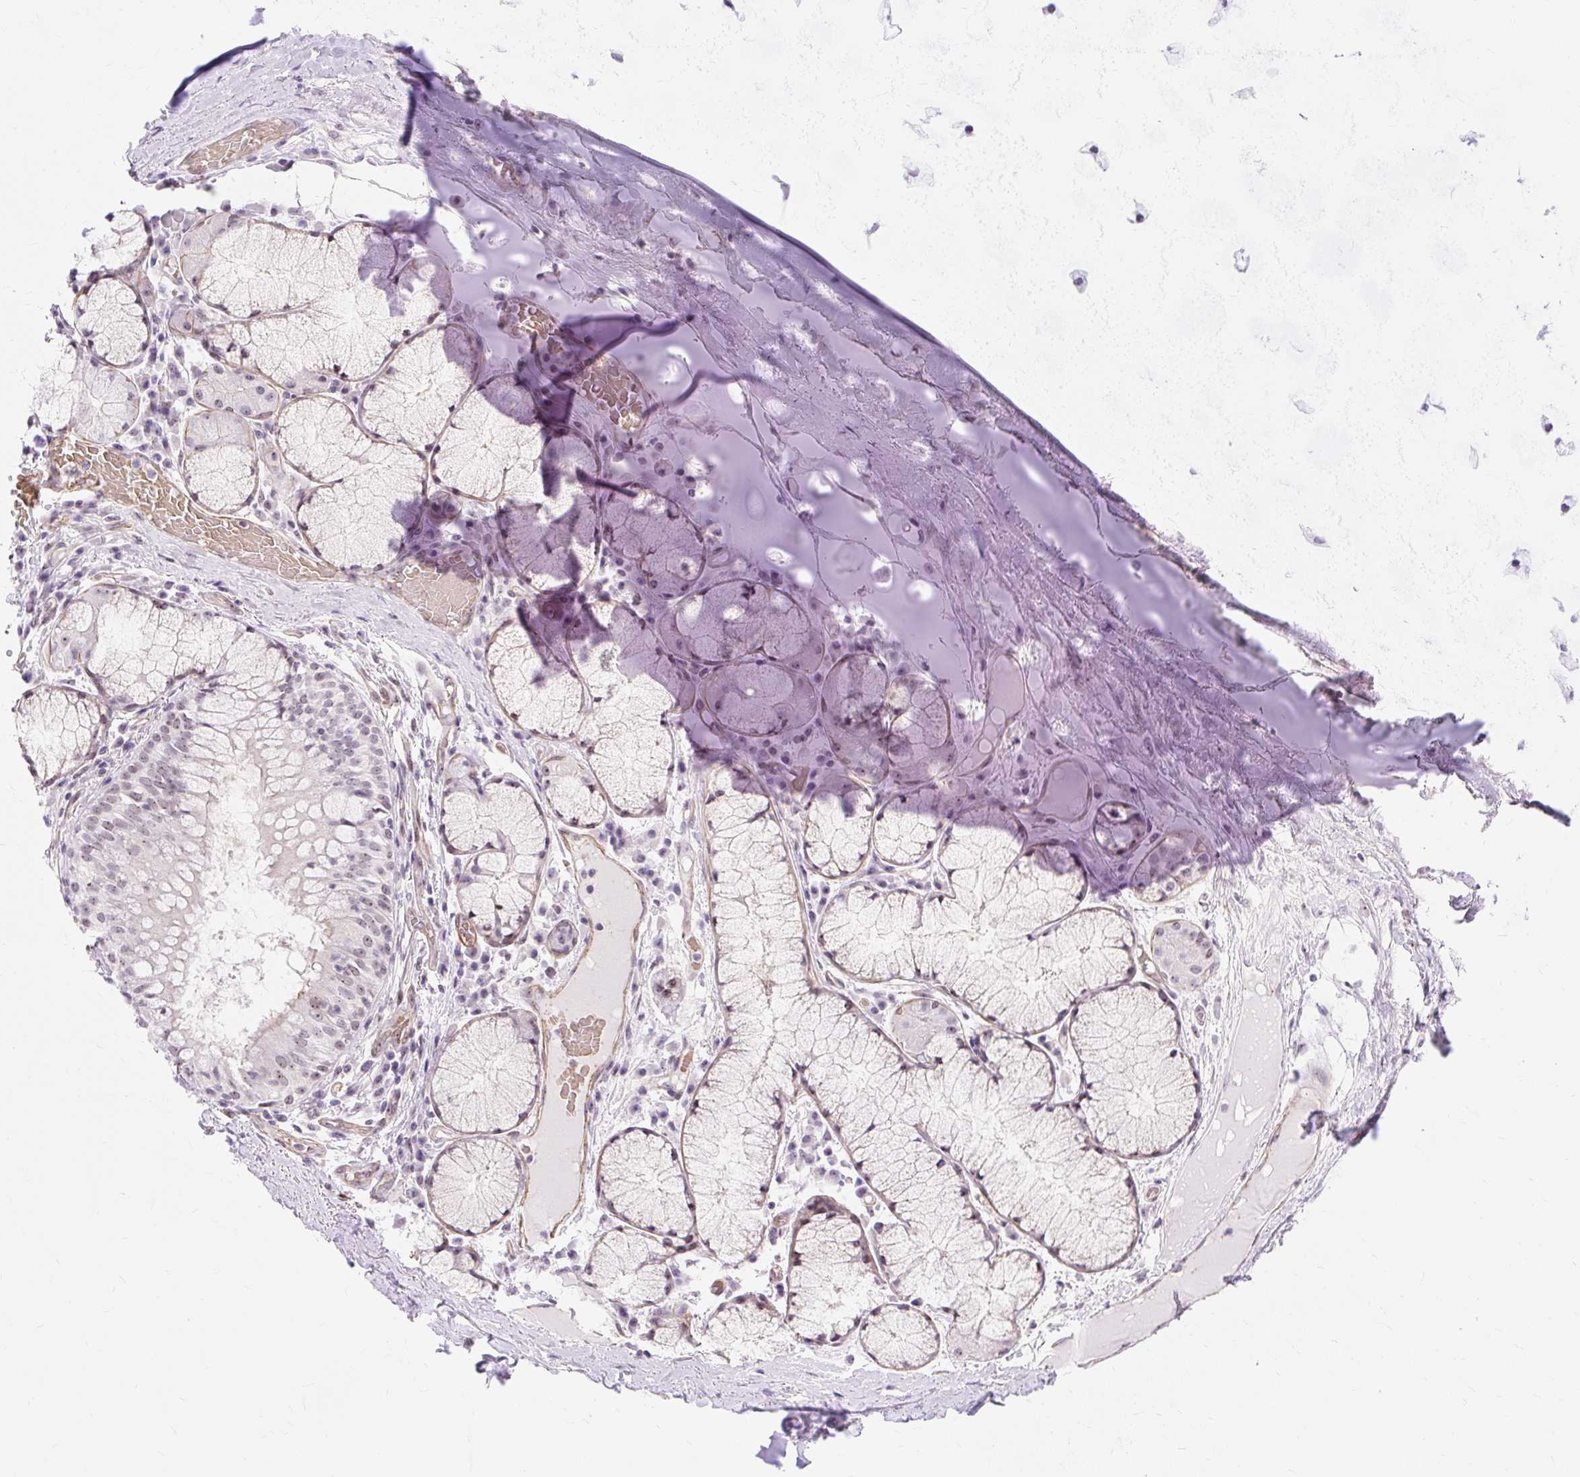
{"staining": {"intensity": "negative", "quantity": "none", "location": "none"}, "tissue": "soft tissue", "cell_type": "Chondrocytes", "image_type": "normal", "snomed": [{"axis": "morphology", "description": "Normal tissue, NOS"}, {"axis": "topography", "description": "Cartilage tissue"}, {"axis": "topography", "description": "Bronchus"}], "caption": "Immunohistochemistry (IHC) image of normal soft tissue stained for a protein (brown), which demonstrates no positivity in chondrocytes. (DAB IHC visualized using brightfield microscopy, high magnification).", "gene": "OBP2A", "patient": {"sex": "male", "age": 56}}